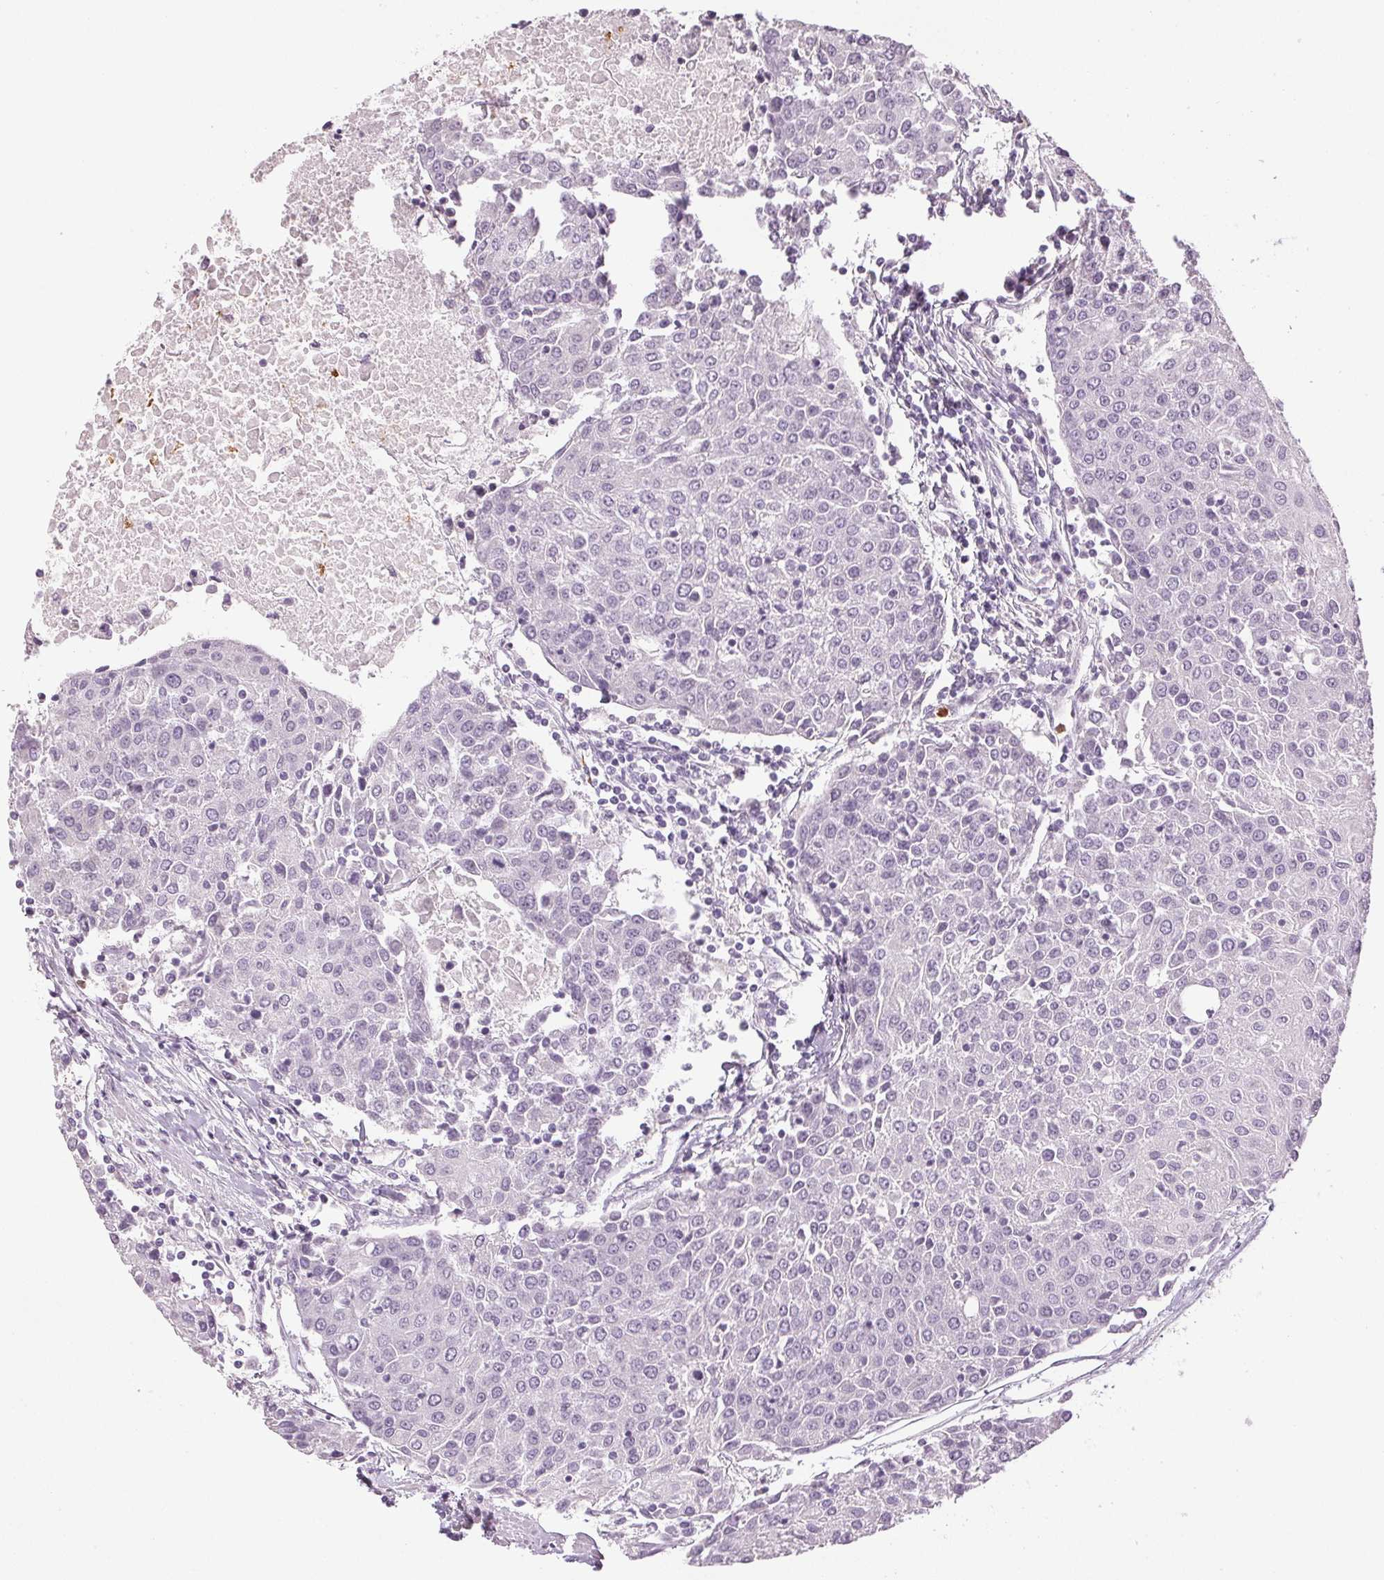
{"staining": {"intensity": "negative", "quantity": "none", "location": "none"}, "tissue": "urothelial cancer", "cell_type": "Tumor cells", "image_type": "cancer", "snomed": [{"axis": "morphology", "description": "Urothelial carcinoma, High grade"}, {"axis": "topography", "description": "Urinary bladder"}], "caption": "IHC of urothelial carcinoma (high-grade) reveals no positivity in tumor cells.", "gene": "LTF", "patient": {"sex": "female", "age": 85}}